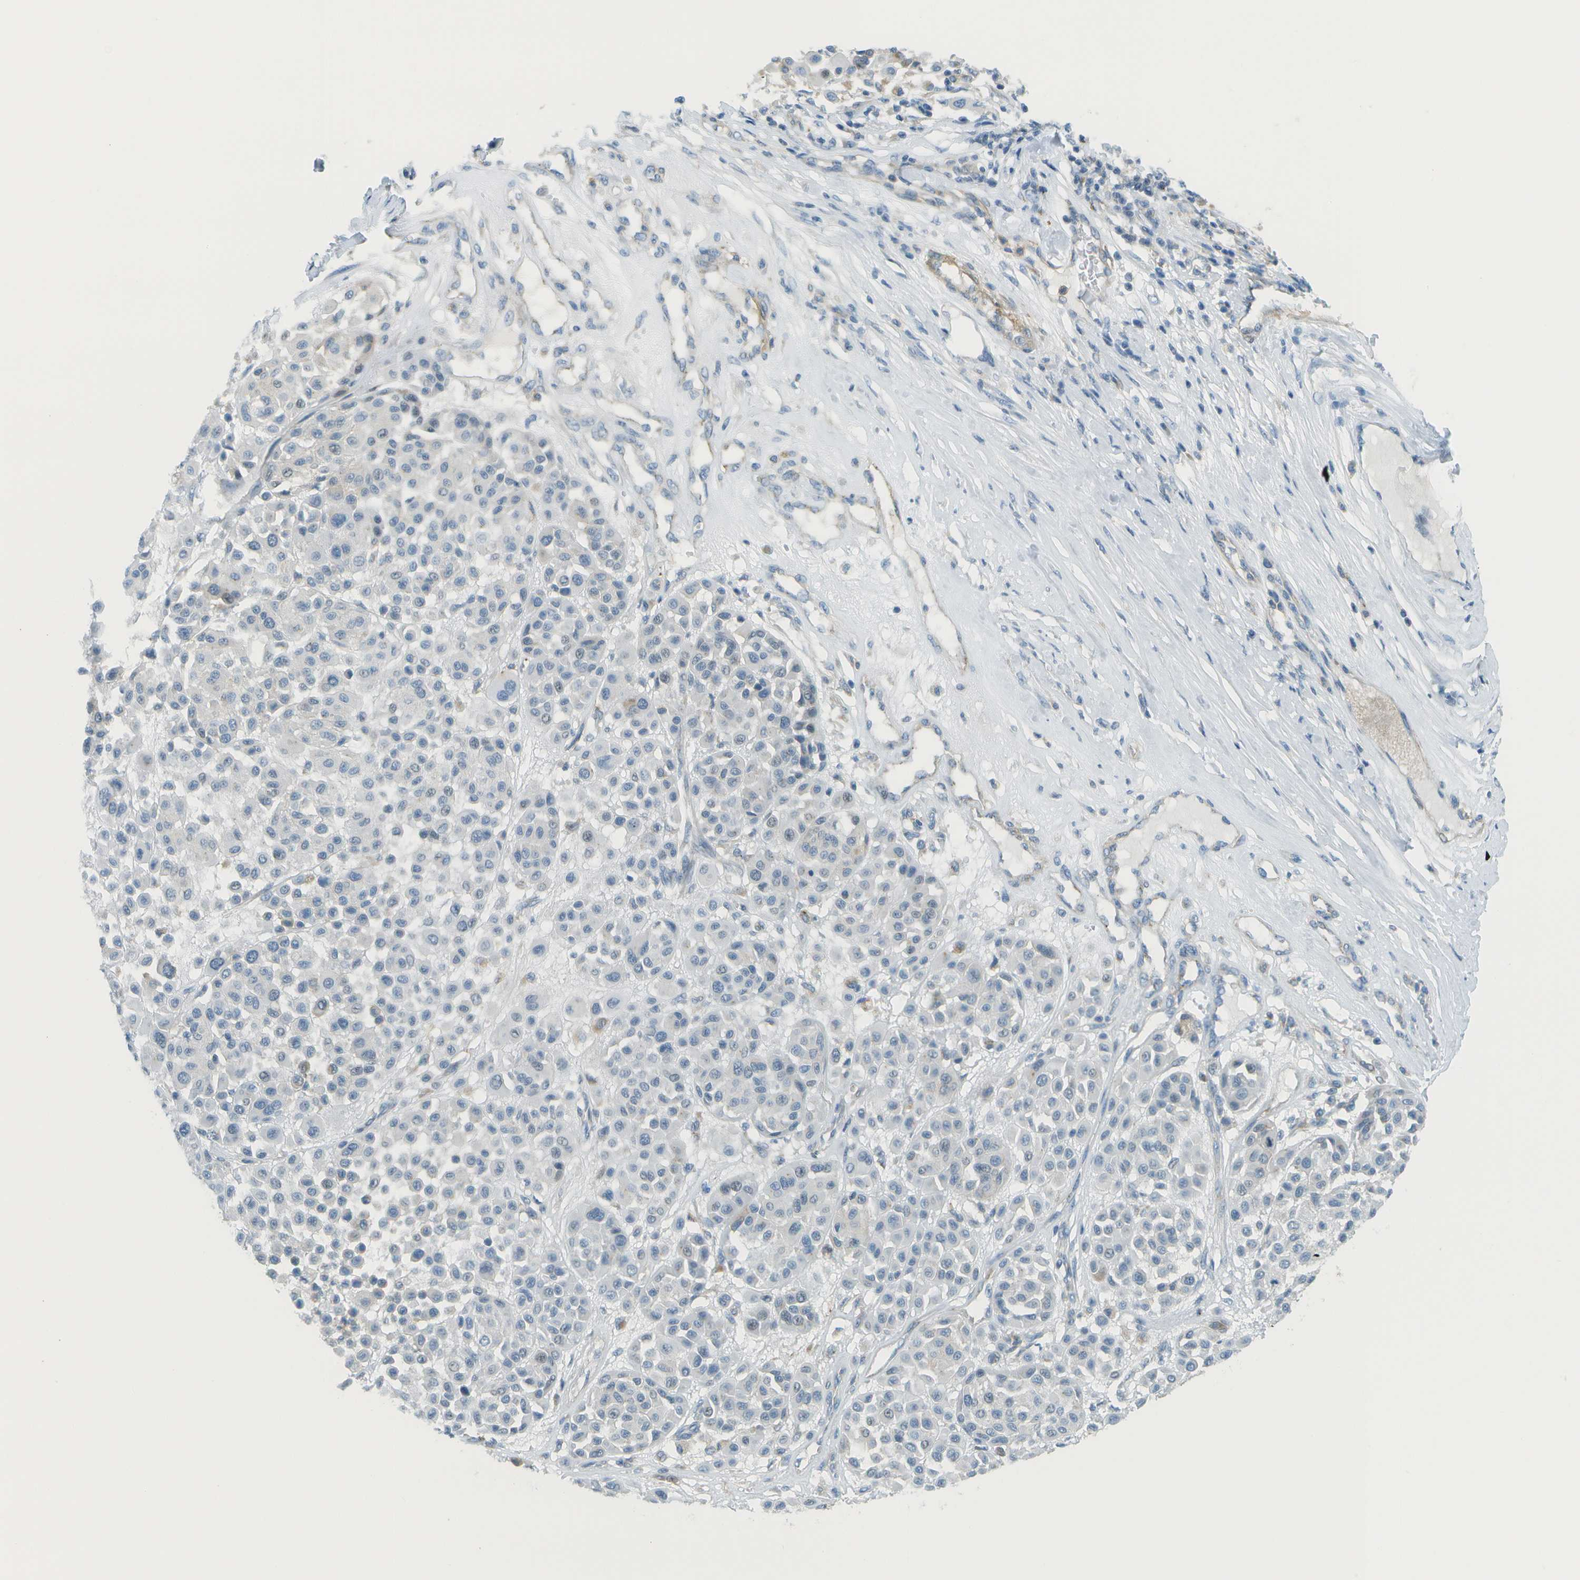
{"staining": {"intensity": "negative", "quantity": "none", "location": "none"}, "tissue": "melanoma", "cell_type": "Tumor cells", "image_type": "cancer", "snomed": [{"axis": "morphology", "description": "Malignant melanoma, Metastatic site"}, {"axis": "topography", "description": "Soft tissue"}], "caption": "There is no significant expression in tumor cells of malignant melanoma (metastatic site).", "gene": "MYH11", "patient": {"sex": "male", "age": 41}}